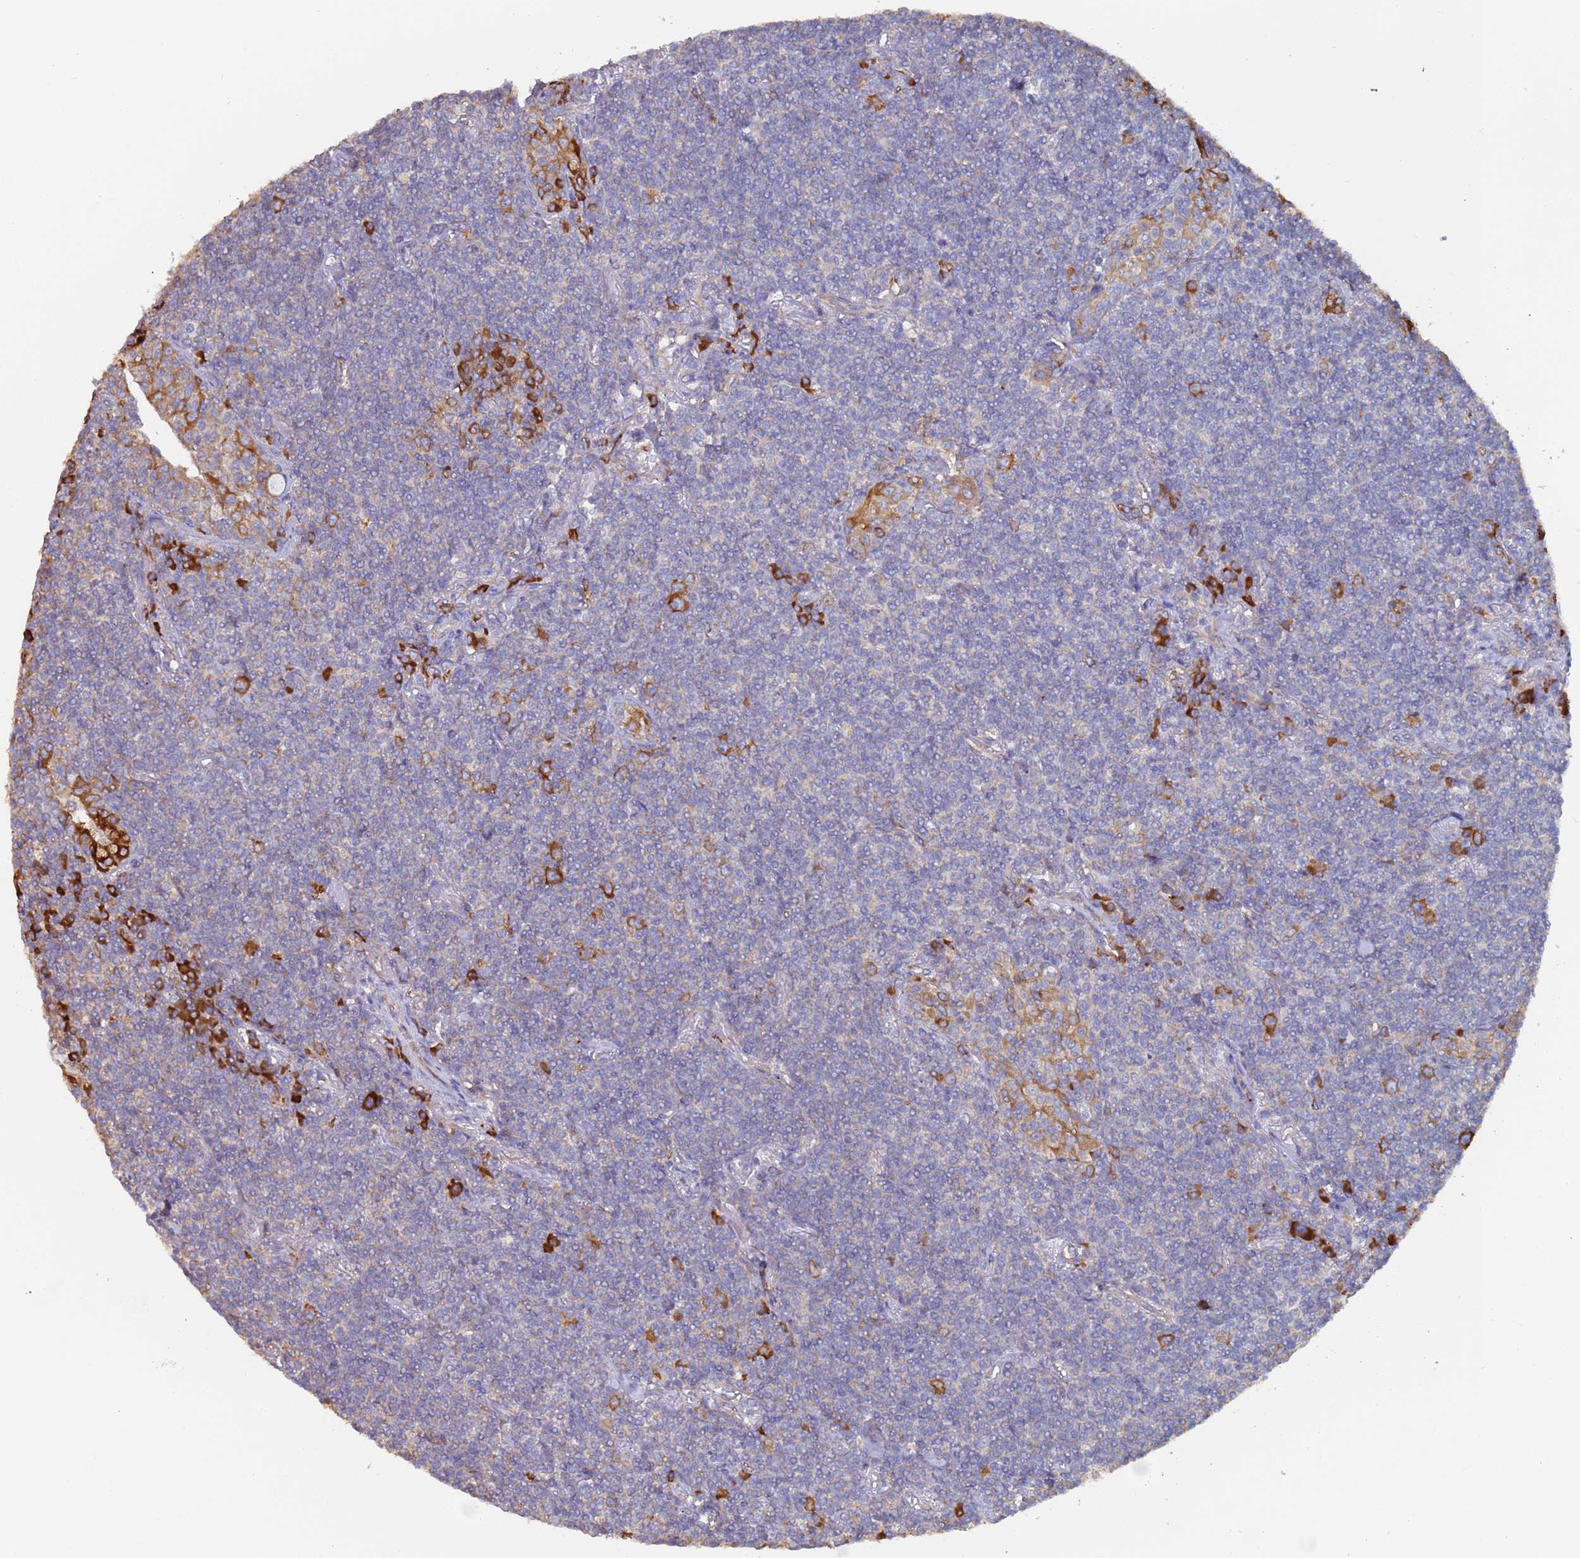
{"staining": {"intensity": "negative", "quantity": "none", "location": "none"}, "tissue": "lymphoma", "cell_type": "Tumor cells", "image_type": "cancer", "snomed": [{"axis": "morphology", "description": "Malignant lymphoma, non-Hodgkin's type, Low grade"}, {"axis": "topography", "description": "Lung"}], "caption": "A photomicrograph of human malignant lymphoma, non-Hodgkin's type (low-grade) is negative for staining in tumor cells.", "gene": "ZNF844", "patient": {"sex": "female", "age": 71}}